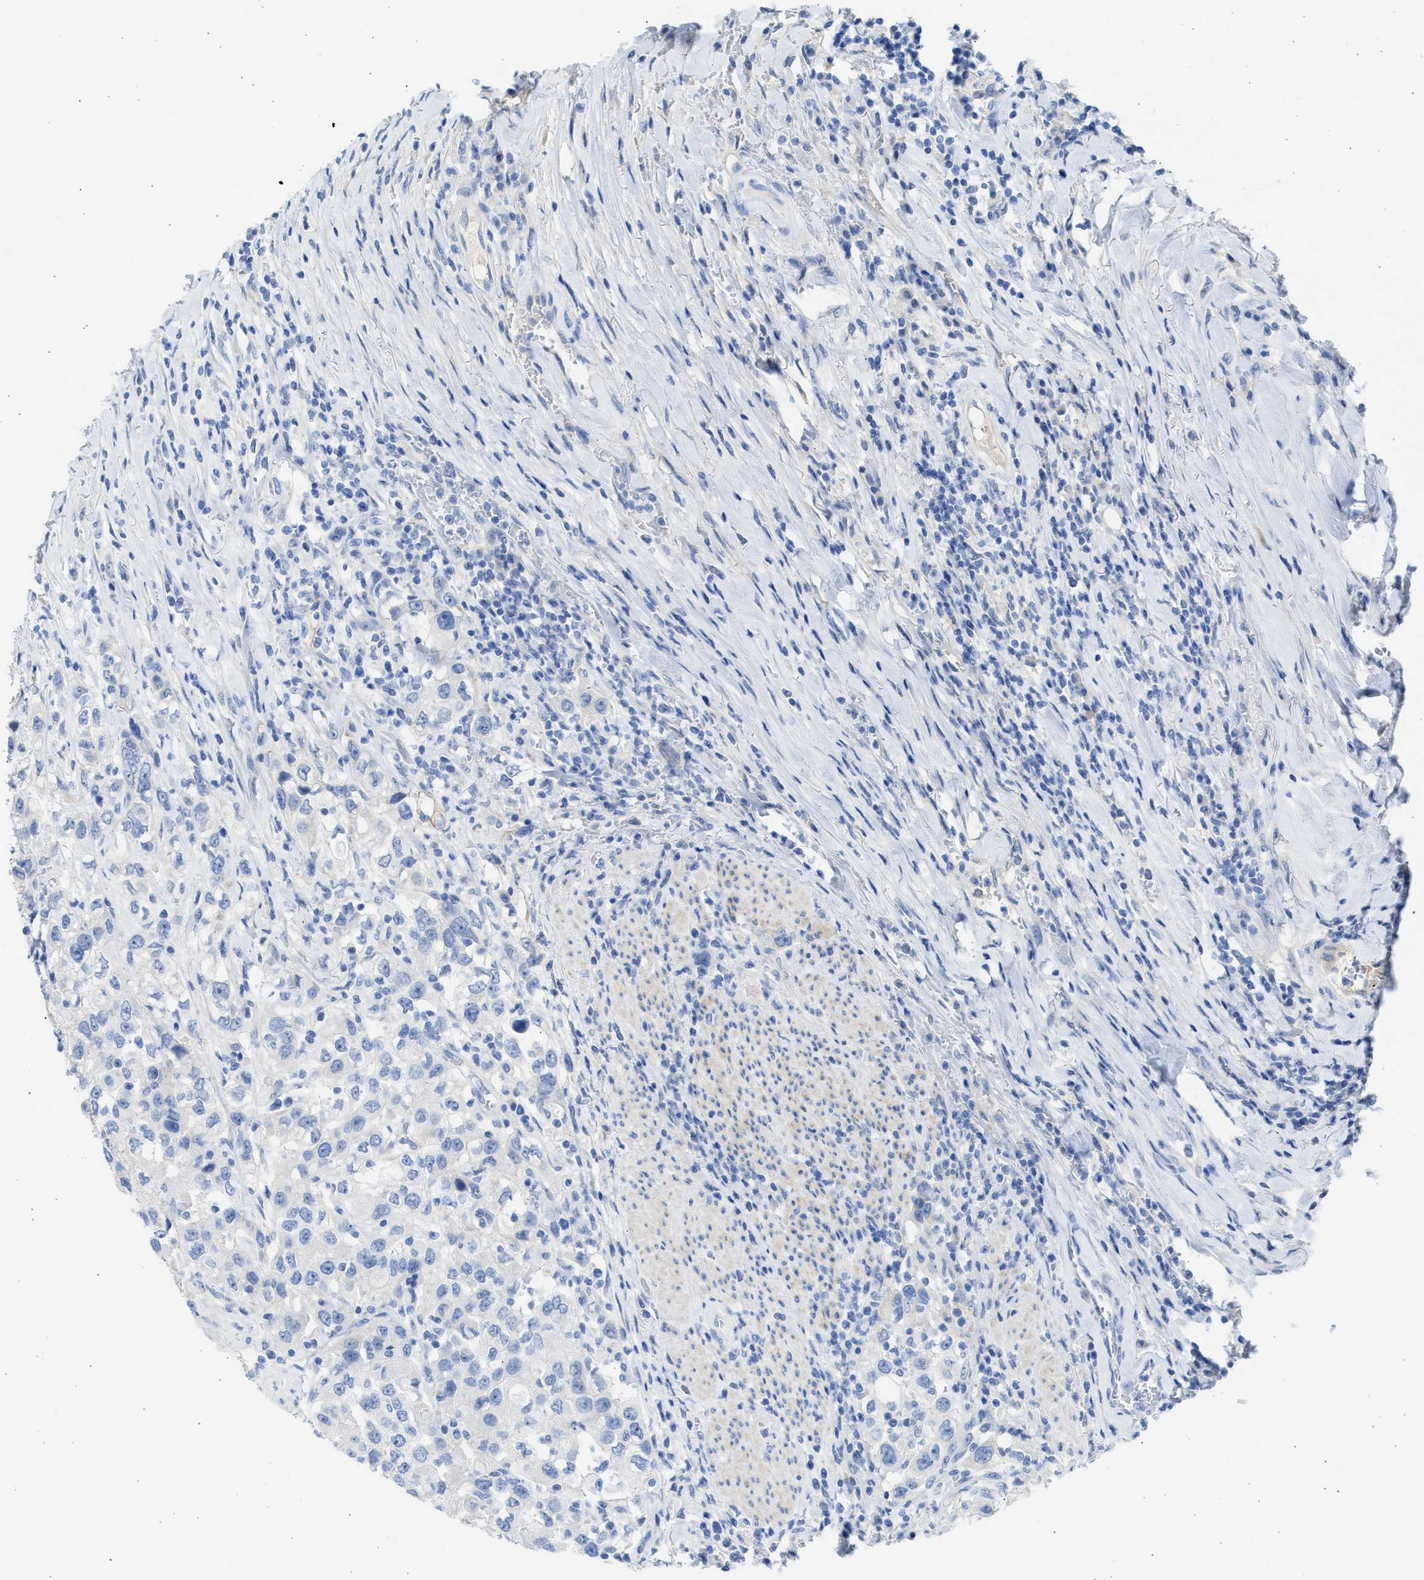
{"staining": {"intensity": "negative", "quantity": "none", "location": "none"}, "tissue": "urothelial cancer", "cell_type": "Tumor cells", "image_type": "cancer", "snomed": [{"axis": "morphology", "description": "Urothelial carcinoma, High grade"}, {"axis": "topography", "description": "Urinary bladder"}], "caption": "The IHC image has no significant positivity in tumor cells of urothelial cancer tissue.", "gene": "SPATA3", "patient": {"sex": "female", "age": 80}}